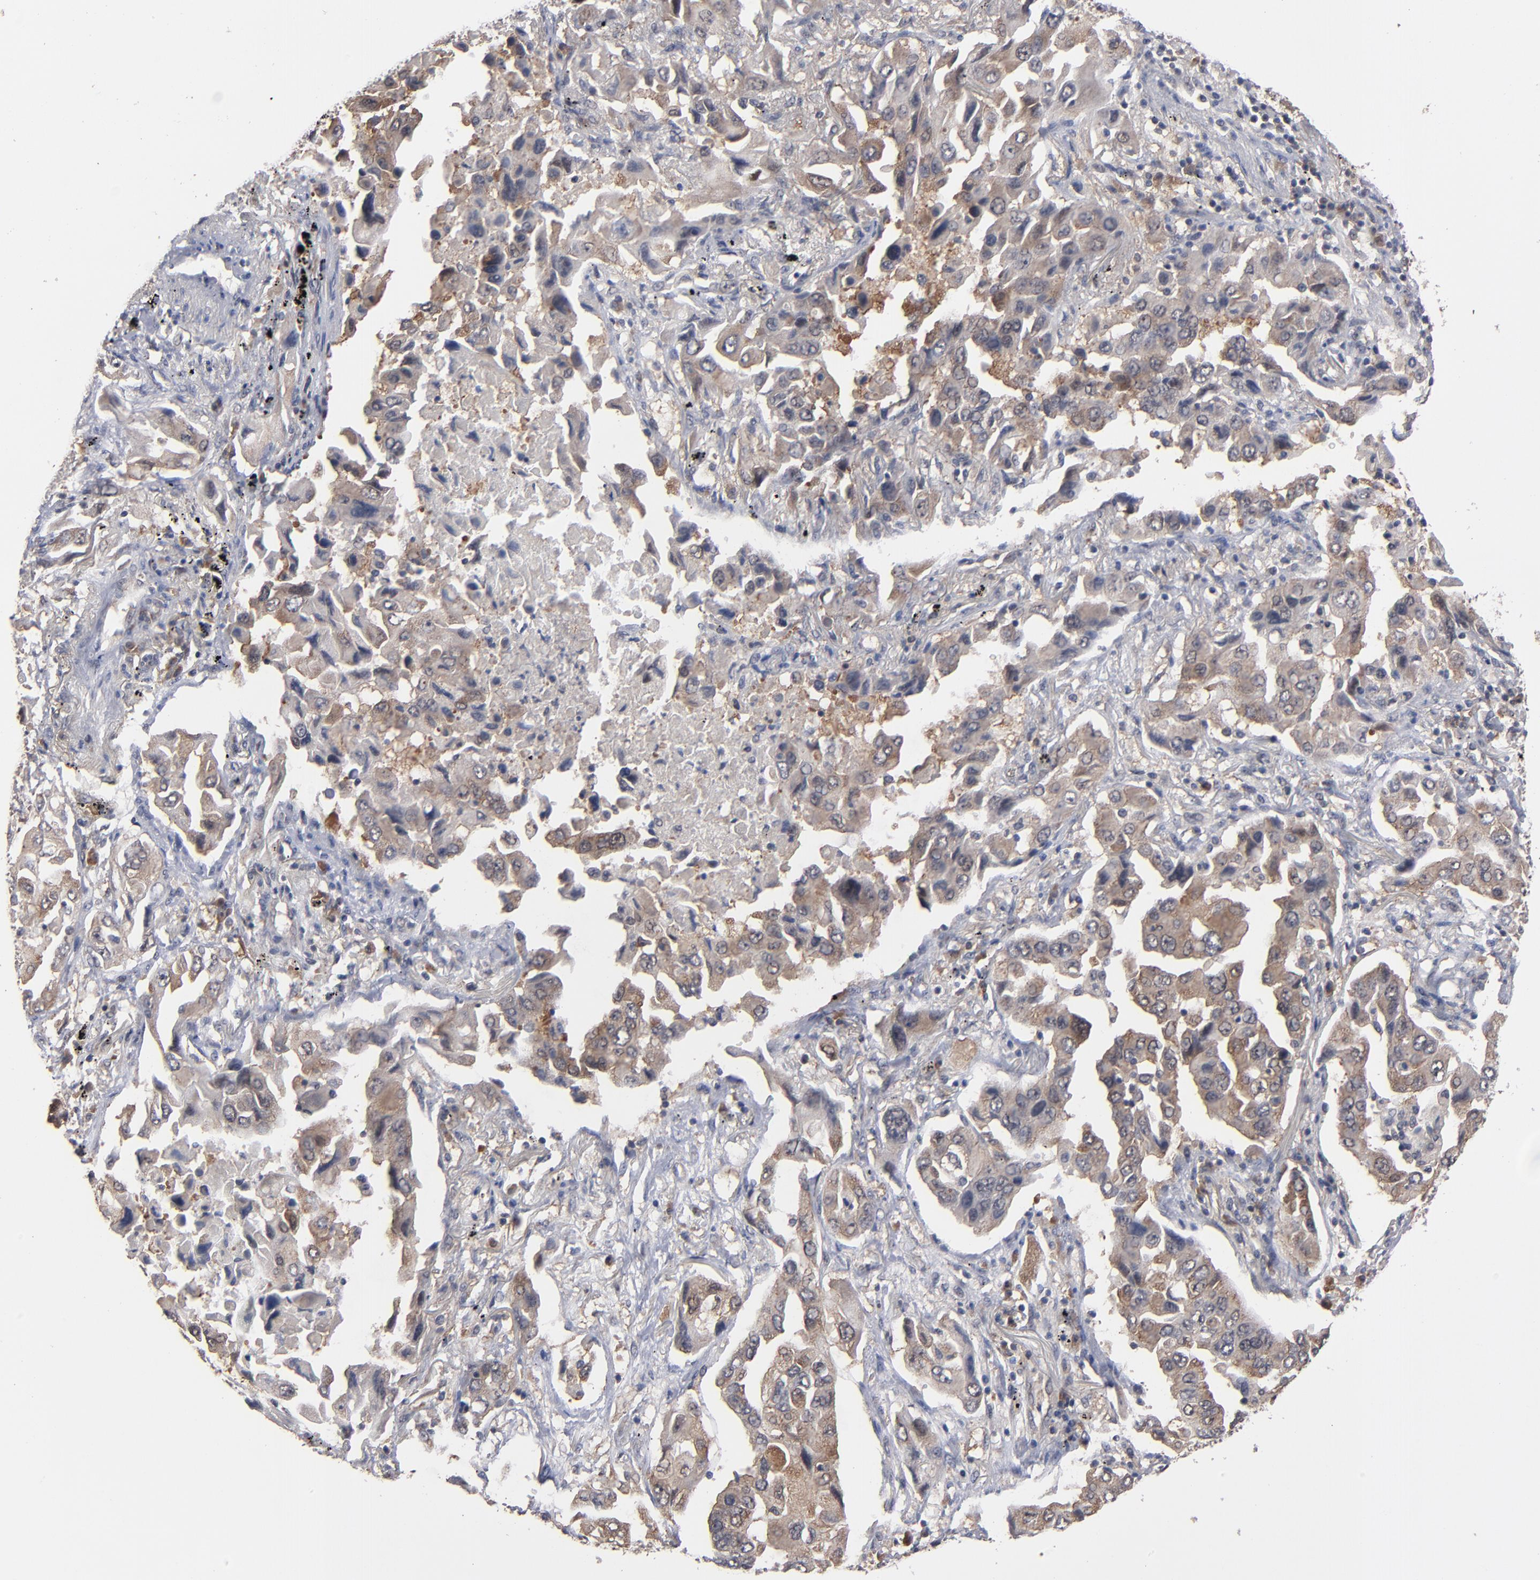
{"staining": {"intensity": "weak", "quantity": ">75%", "location": "cytoplasmic/membranous"}, "tissue": "lung cancer", "cell_type": "Tumor cells", "image_type": "cancer", "snomed": [{"axis": "morphology", "description": "Adenocarcinoma, NOS"}, {"axis": "topography", "description": "Lung"}], "caption": "Adenocarcinoma (lung) stained with a protein marker reveals weak staining in tumor cells.", "gene": "ALG13", "patient": {"sex": "female", "age": 65}}